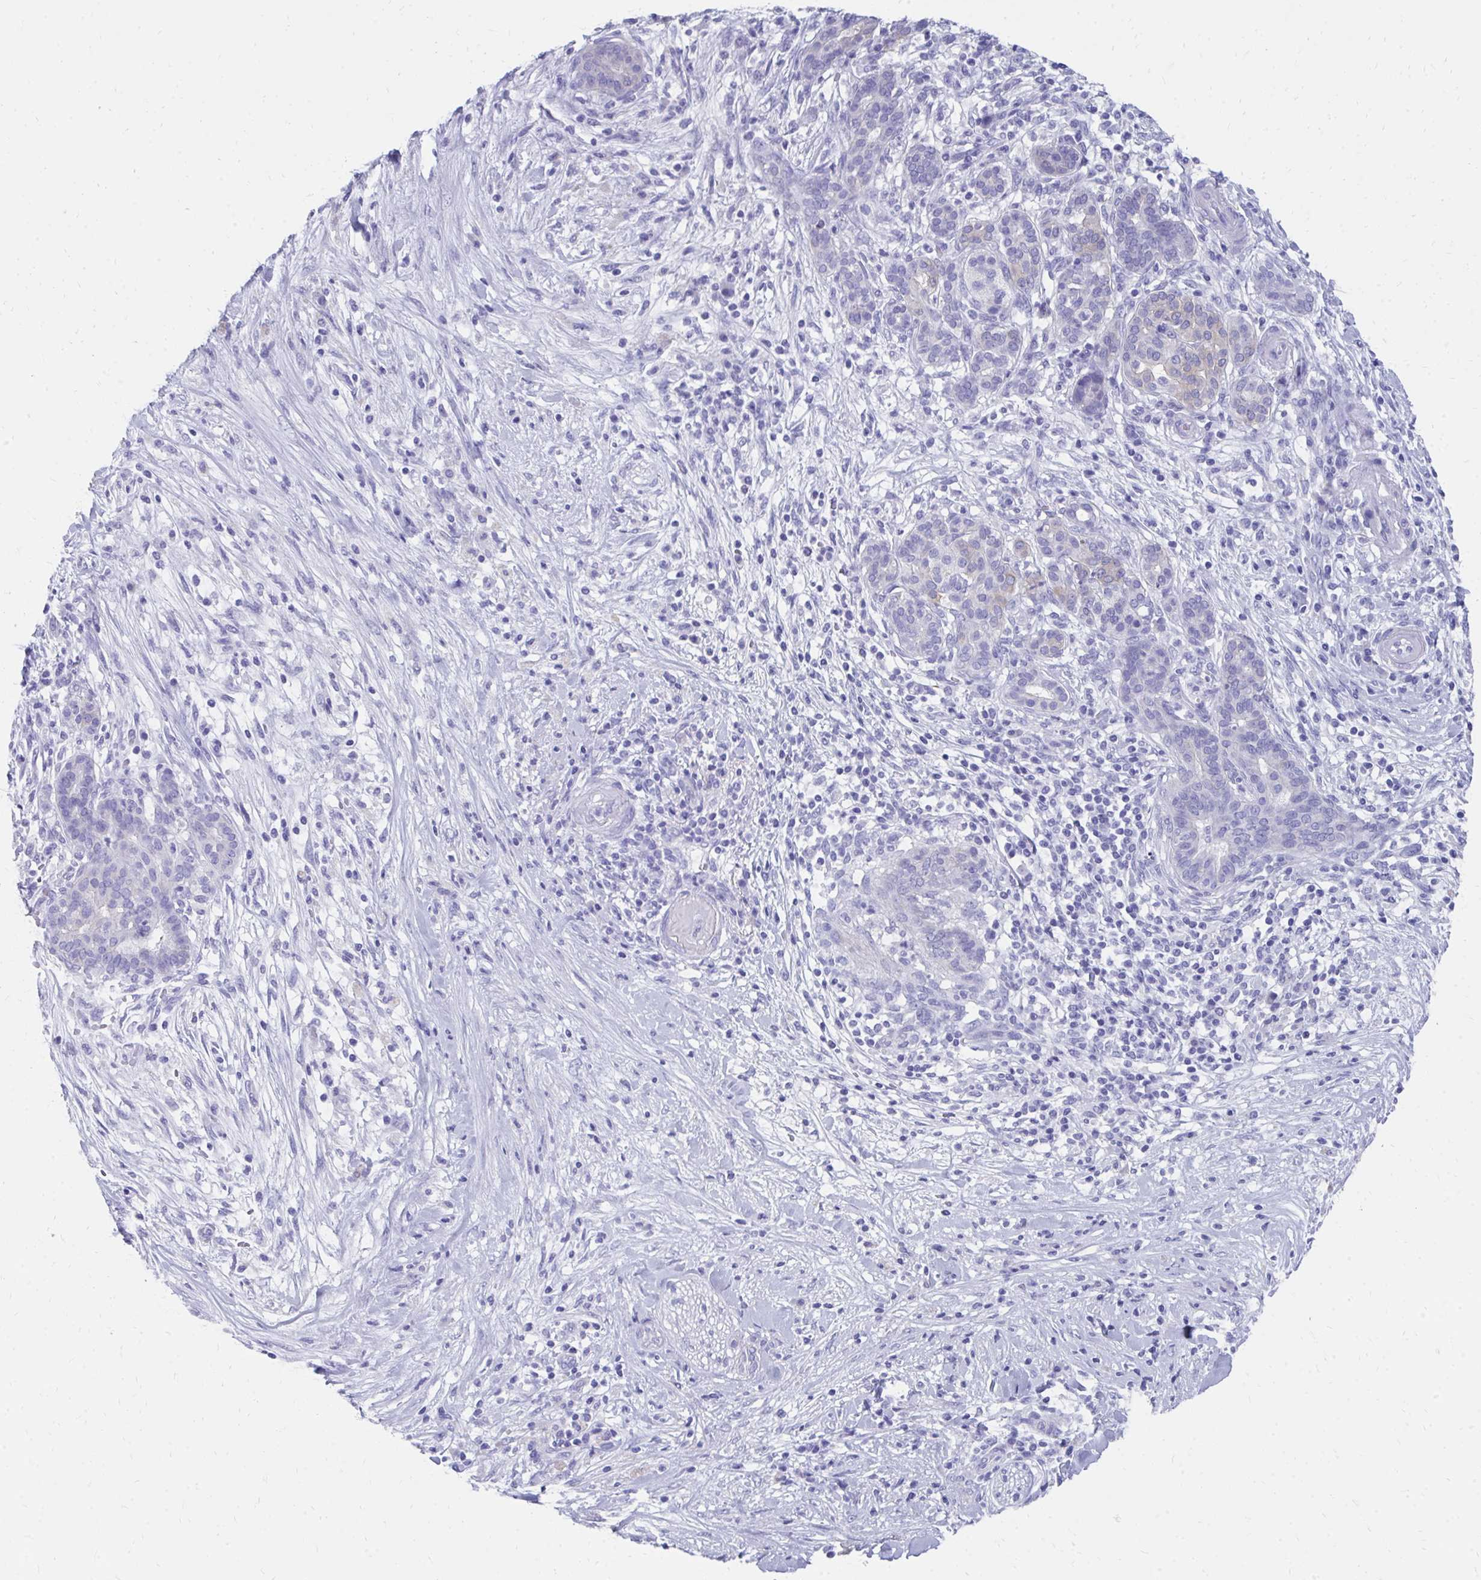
{"staining": {"intensity": "negative", "quantity": "none", "location": "none"}, "tissue": "pancreatic cancer", "cell_type": "Tumor cells", "image_type": "cancer", "snomed": [{"axis": "morphology", "description": "Adenocarcinoma, NOS"}, {"axis": "topography", "description": "Pancreas"}], "caption": "A photomicrograph of human pancreatic cancer (adenocarcinoma) is negative for staining in tumor cells.", "gene": "HGD", "patient": {"sex": "male", "age": 44}}